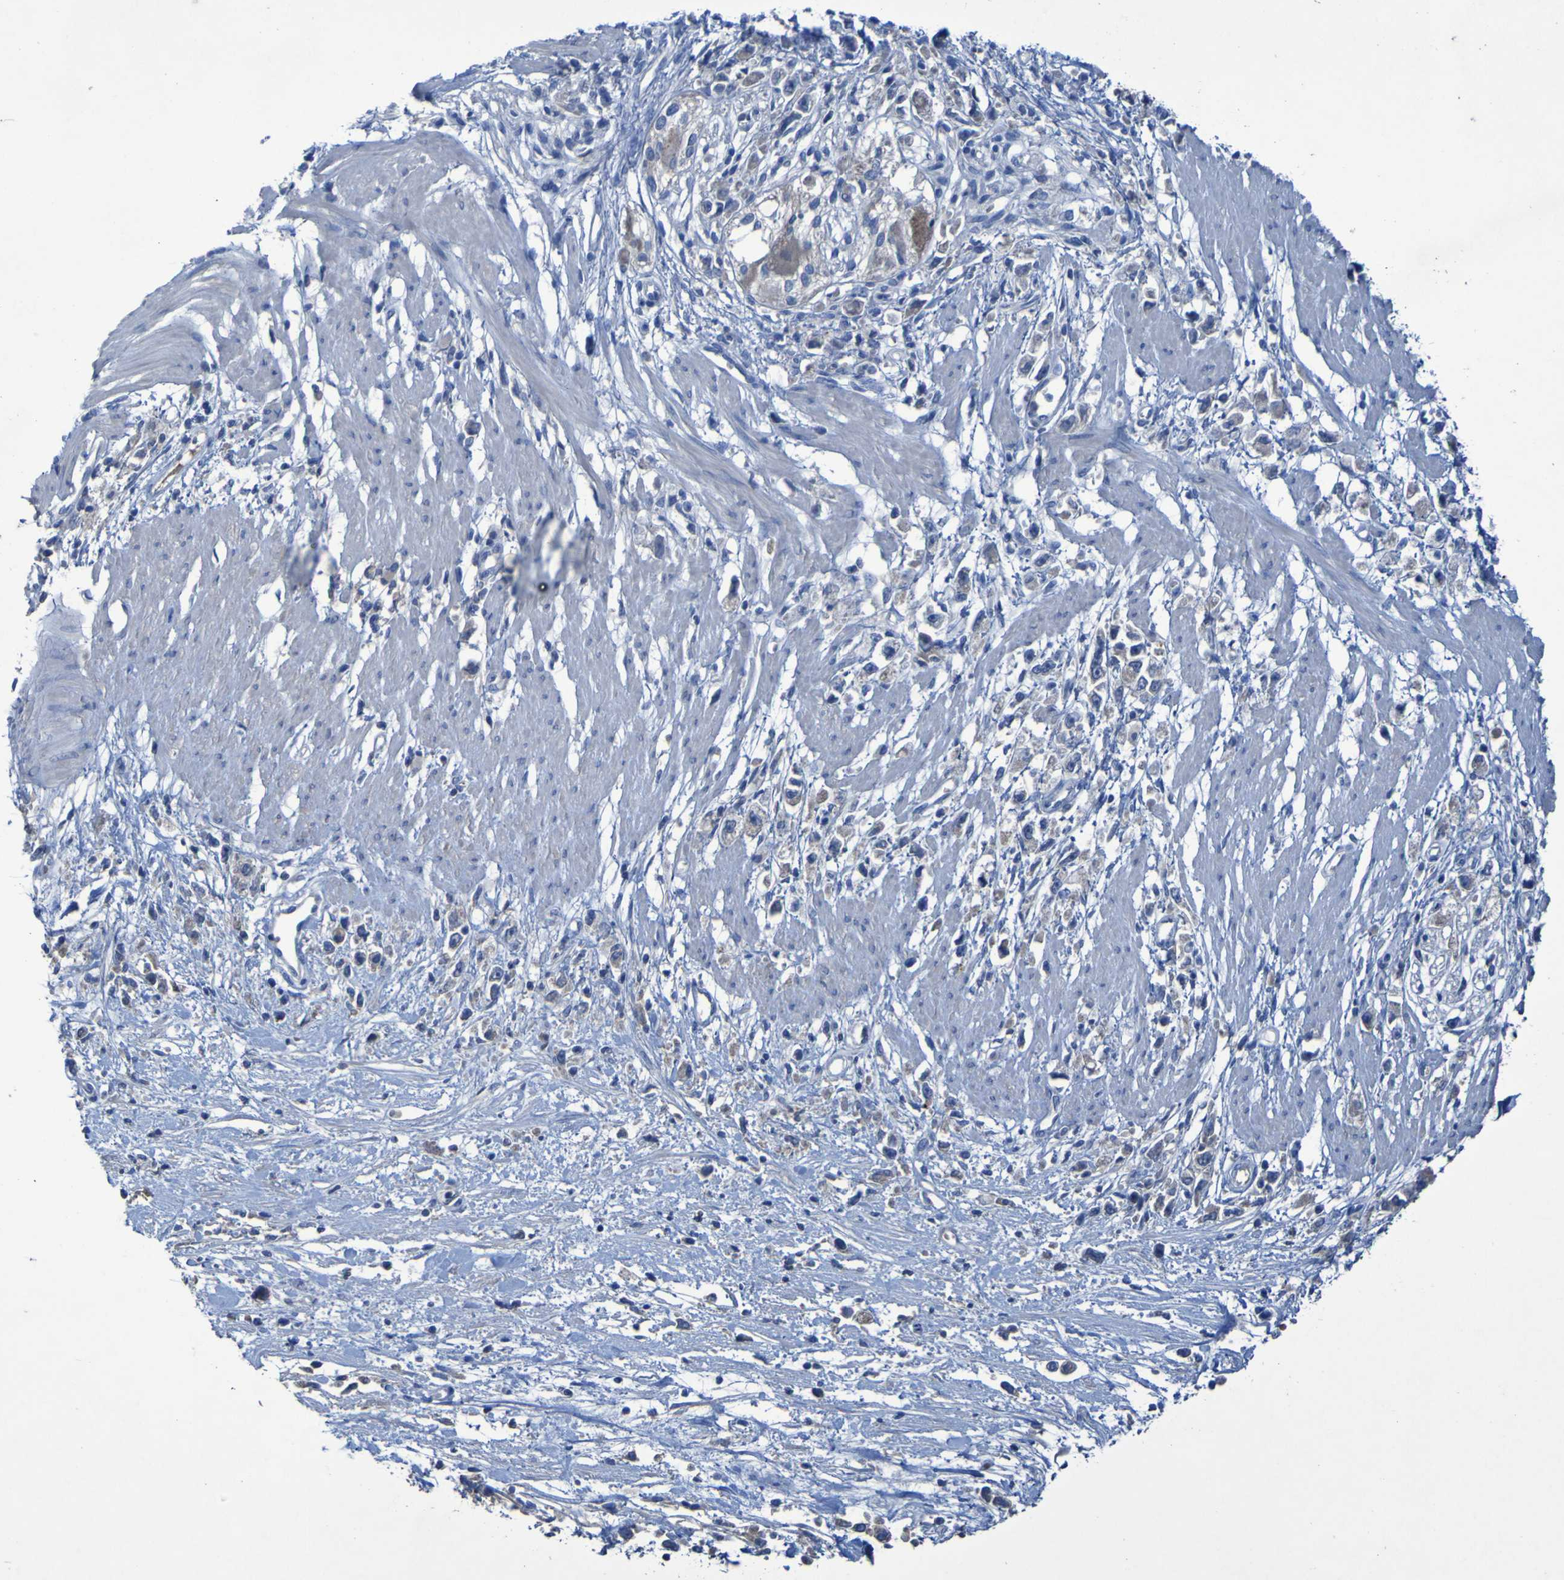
{"staining": {"intensity": "negative", "quantity": "none", "location": "none"}, "tissue": "stomach cancer", "cell_type": "Tumor cells", "image_type": "cancer", "snomed": [{"axis": "morphology", "description": "Adenocarcinoma, NOS"}, {"axis": "topography", "description": "Stomach"}], "caption": "Stomach adenocarcinoma was stained to show a protein in brown. There is no significant expression in tumor cells.", "gene": "SGK2", "patient": {"sex": "female", "age": 59}}